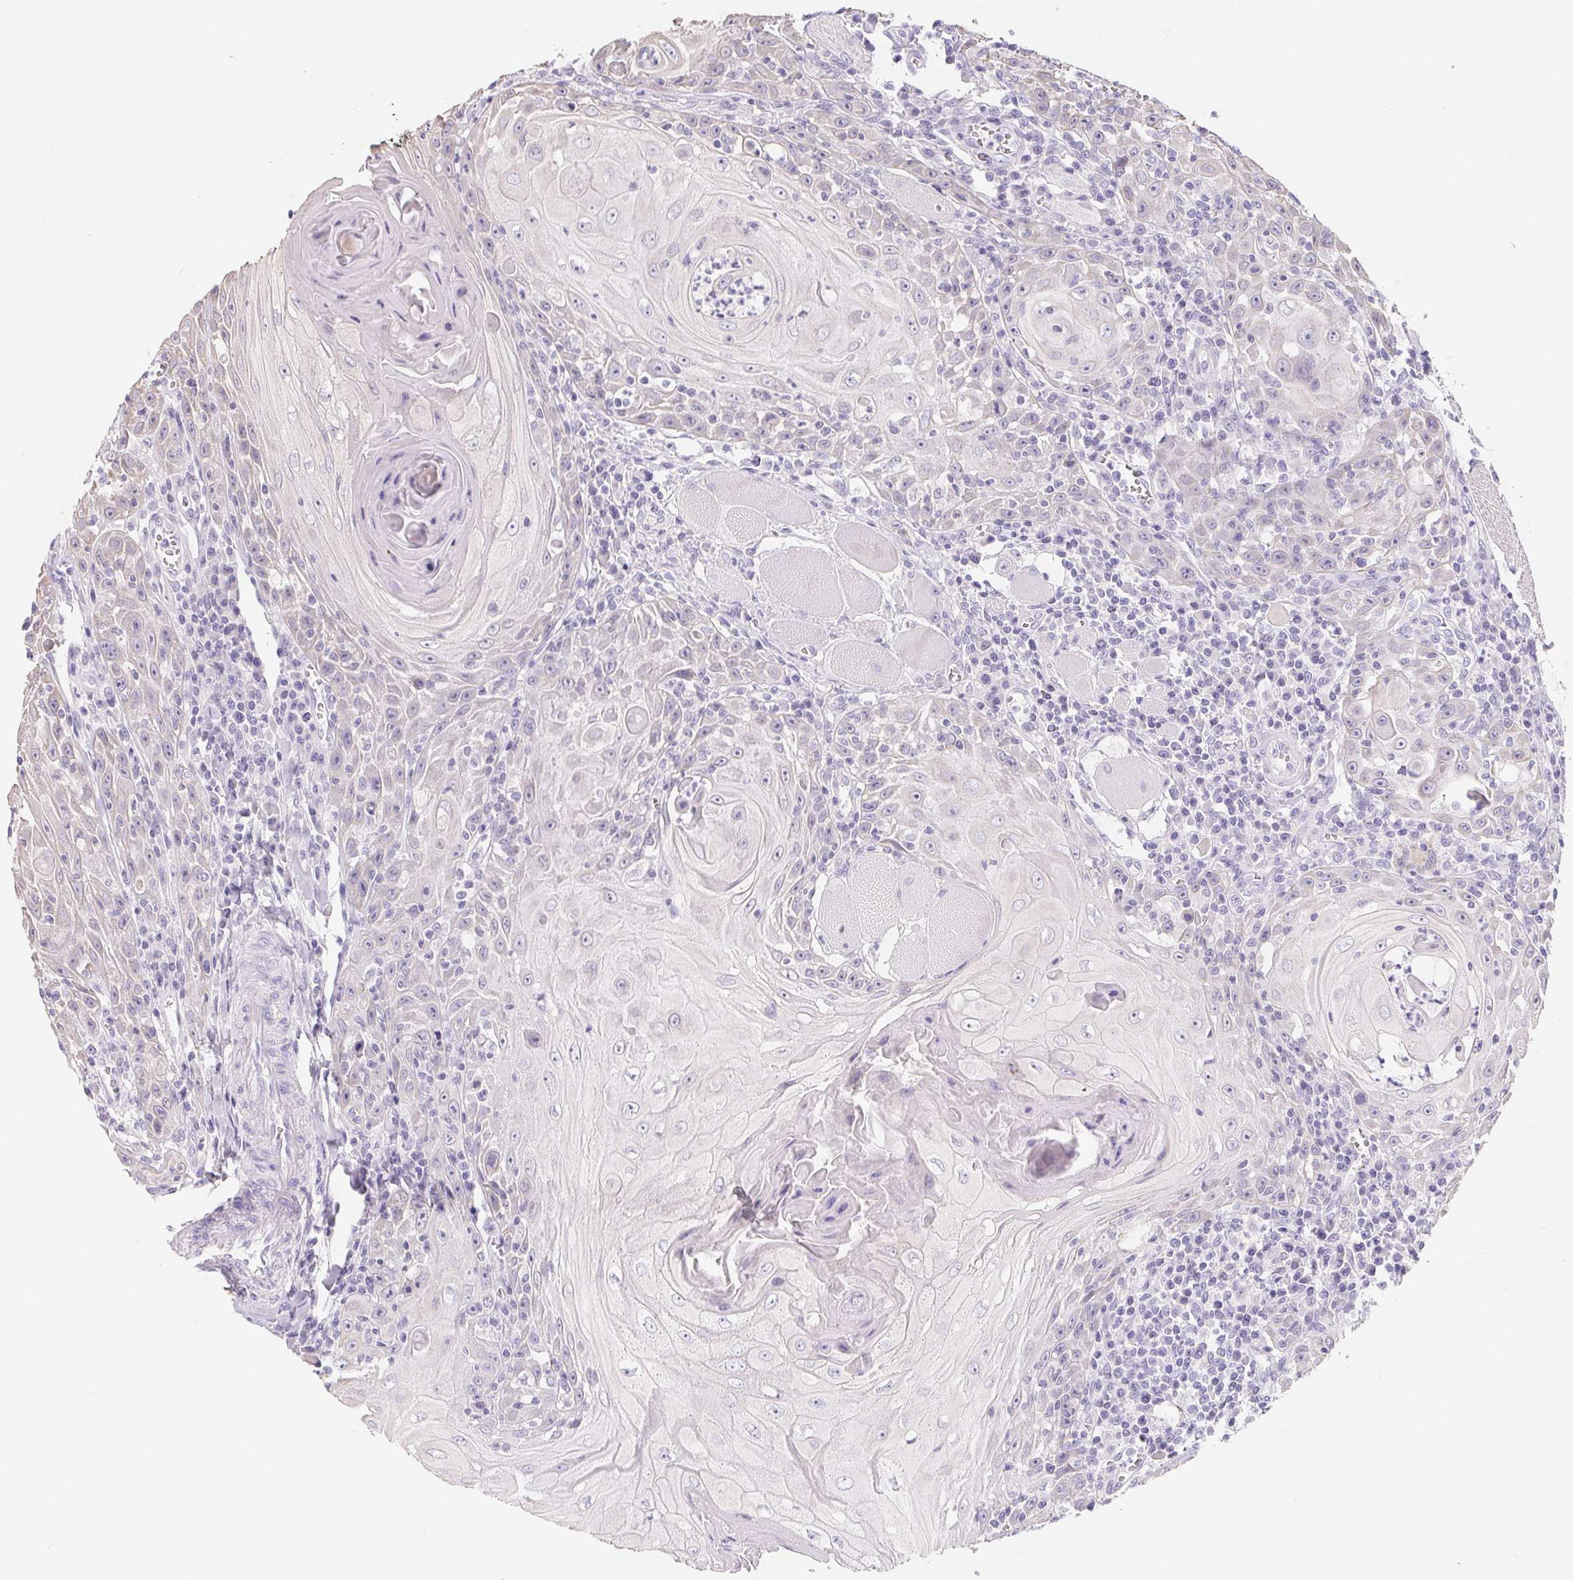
{"staining": {"intensity": "negative", "quantity": "none", "location": "none"}, "tissue": "head and neck cancer", "cell_type": "Tumor cells", "image_type": "cancer", "snomed": [{"axis": "morphology", "description": "Squamous cell carcinoma, NOS"}, {"axis": "topography", "description": "Head-Neck"}], "caption": "DAB immunohistochemical staining of head and neck cancer (squamous cell carcinoma) reveals no significant positivity in tumor cells.", "gene": "FDX1", "patient": {"sex": "male", "age": 52}}